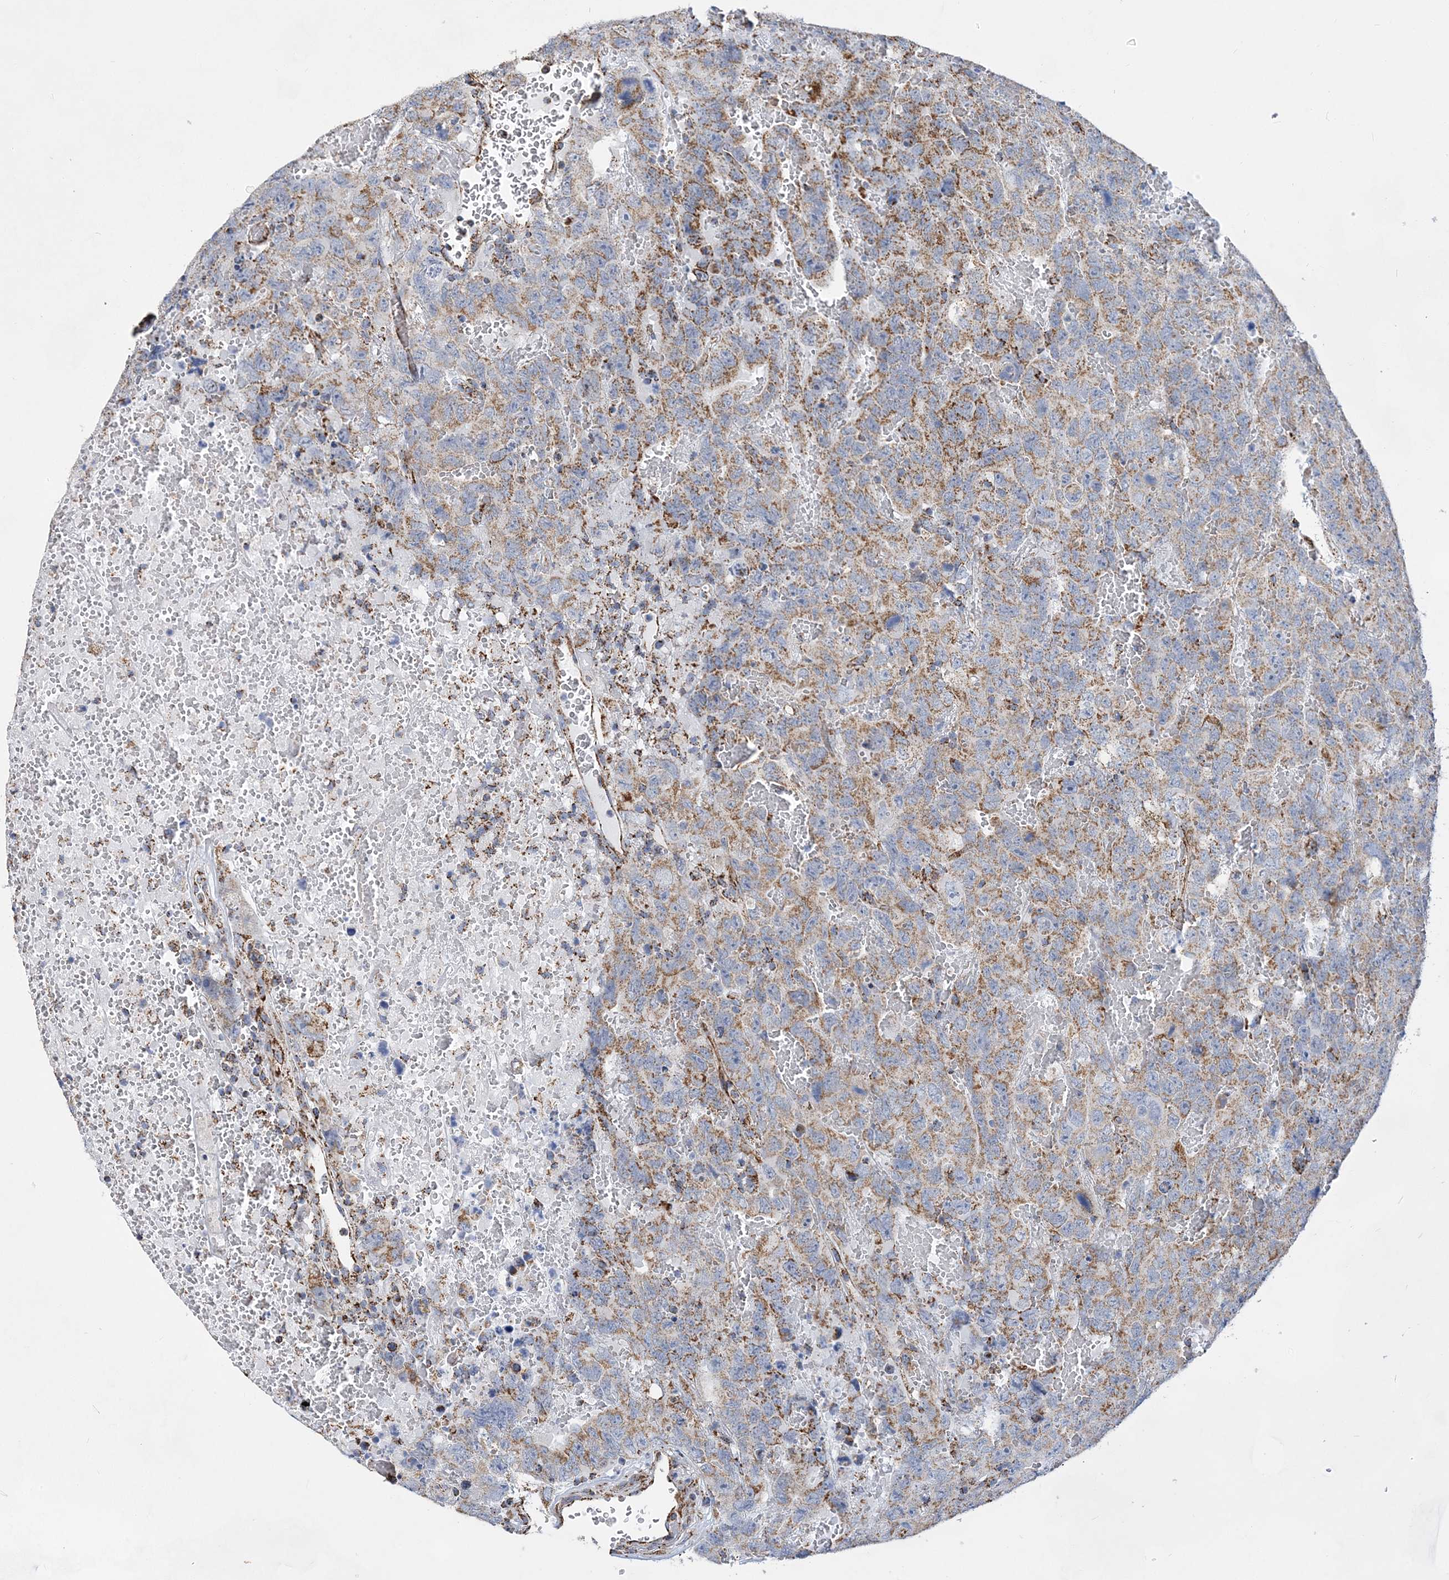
{"staining": {"intensity": "moderate", "quantity": ">75%", "location": "cytoplasmic/membranous"}, "tissue": "testis cancer", "cell_type": "Tumor cells", "image_type": "cancer", "snomed": [{"axis": "morphology", "description": "Carcinoma, Embryonal, NOS"}, {"axis": "topography", "description": "Testis"}], "caption": "Protein expression analysis of human testis cancer (embryonal carcinoma) reveals moderate cytoplasmic/membranous expression in about >75% of tumor cells.", "gene": "ACOT9", "patient": {"sex": "male", "age": 45}}